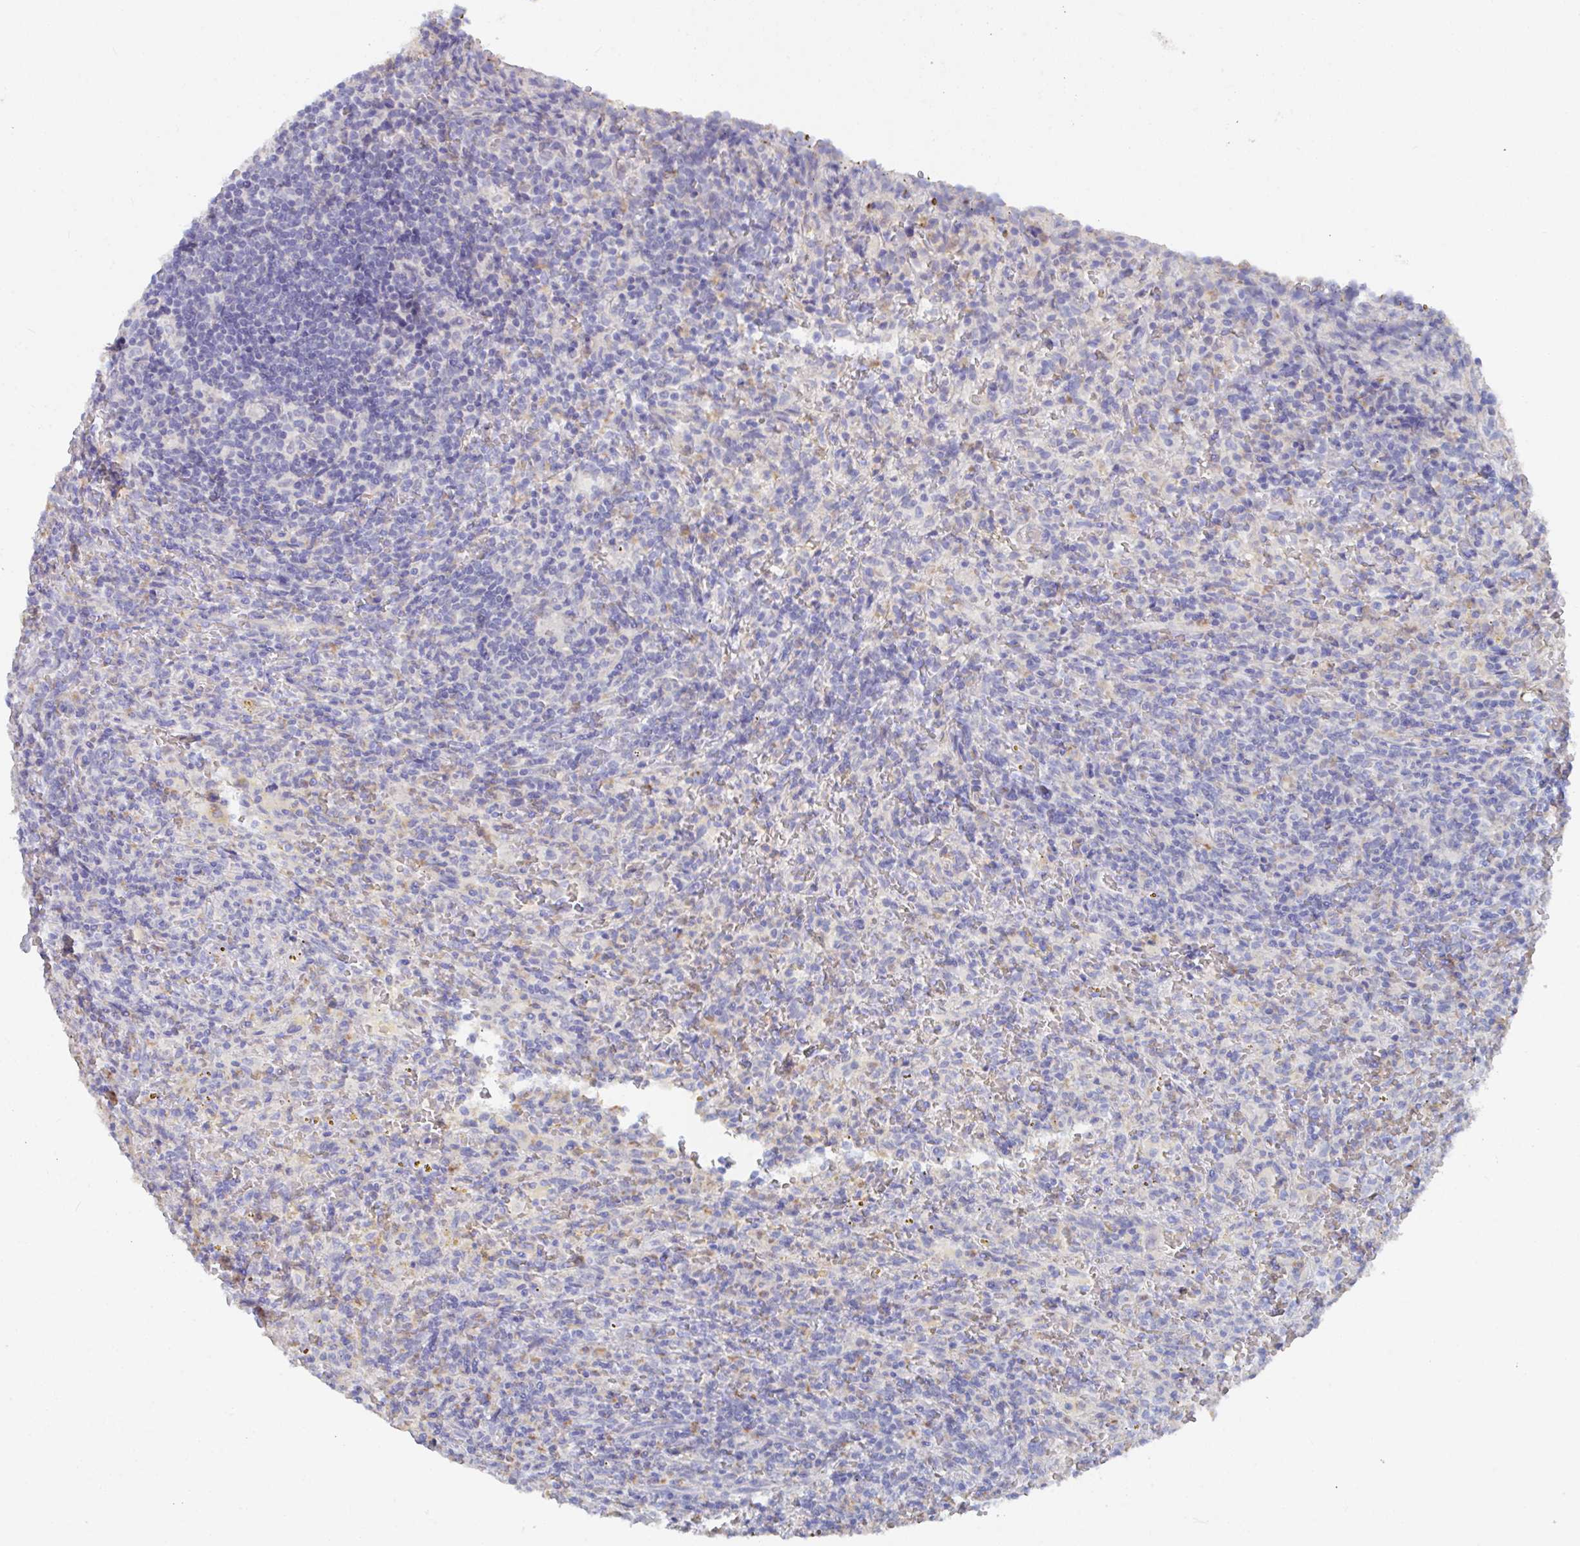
{"staining": {"intensity": "negative", "quantity": "none", "location": "none"}, "tissue": "lymphoma", "cell_type": "Tumor cells", "image_type": "cancer", "snomed": [{"axis": "morphology", "description": "Malignant lymphoma, non-Hodgkin's type, Low grade"}, {"axis": "topography", "description": "Spleen"}], "caption": "Immunohistochemistry photomicrograph of neoplastic tissue: lymphoma stained with DAB reveals no significant protein positivity in tumor cells.", "gene": "KCNK5", "patient": {"sex": "female", "age": 70}}